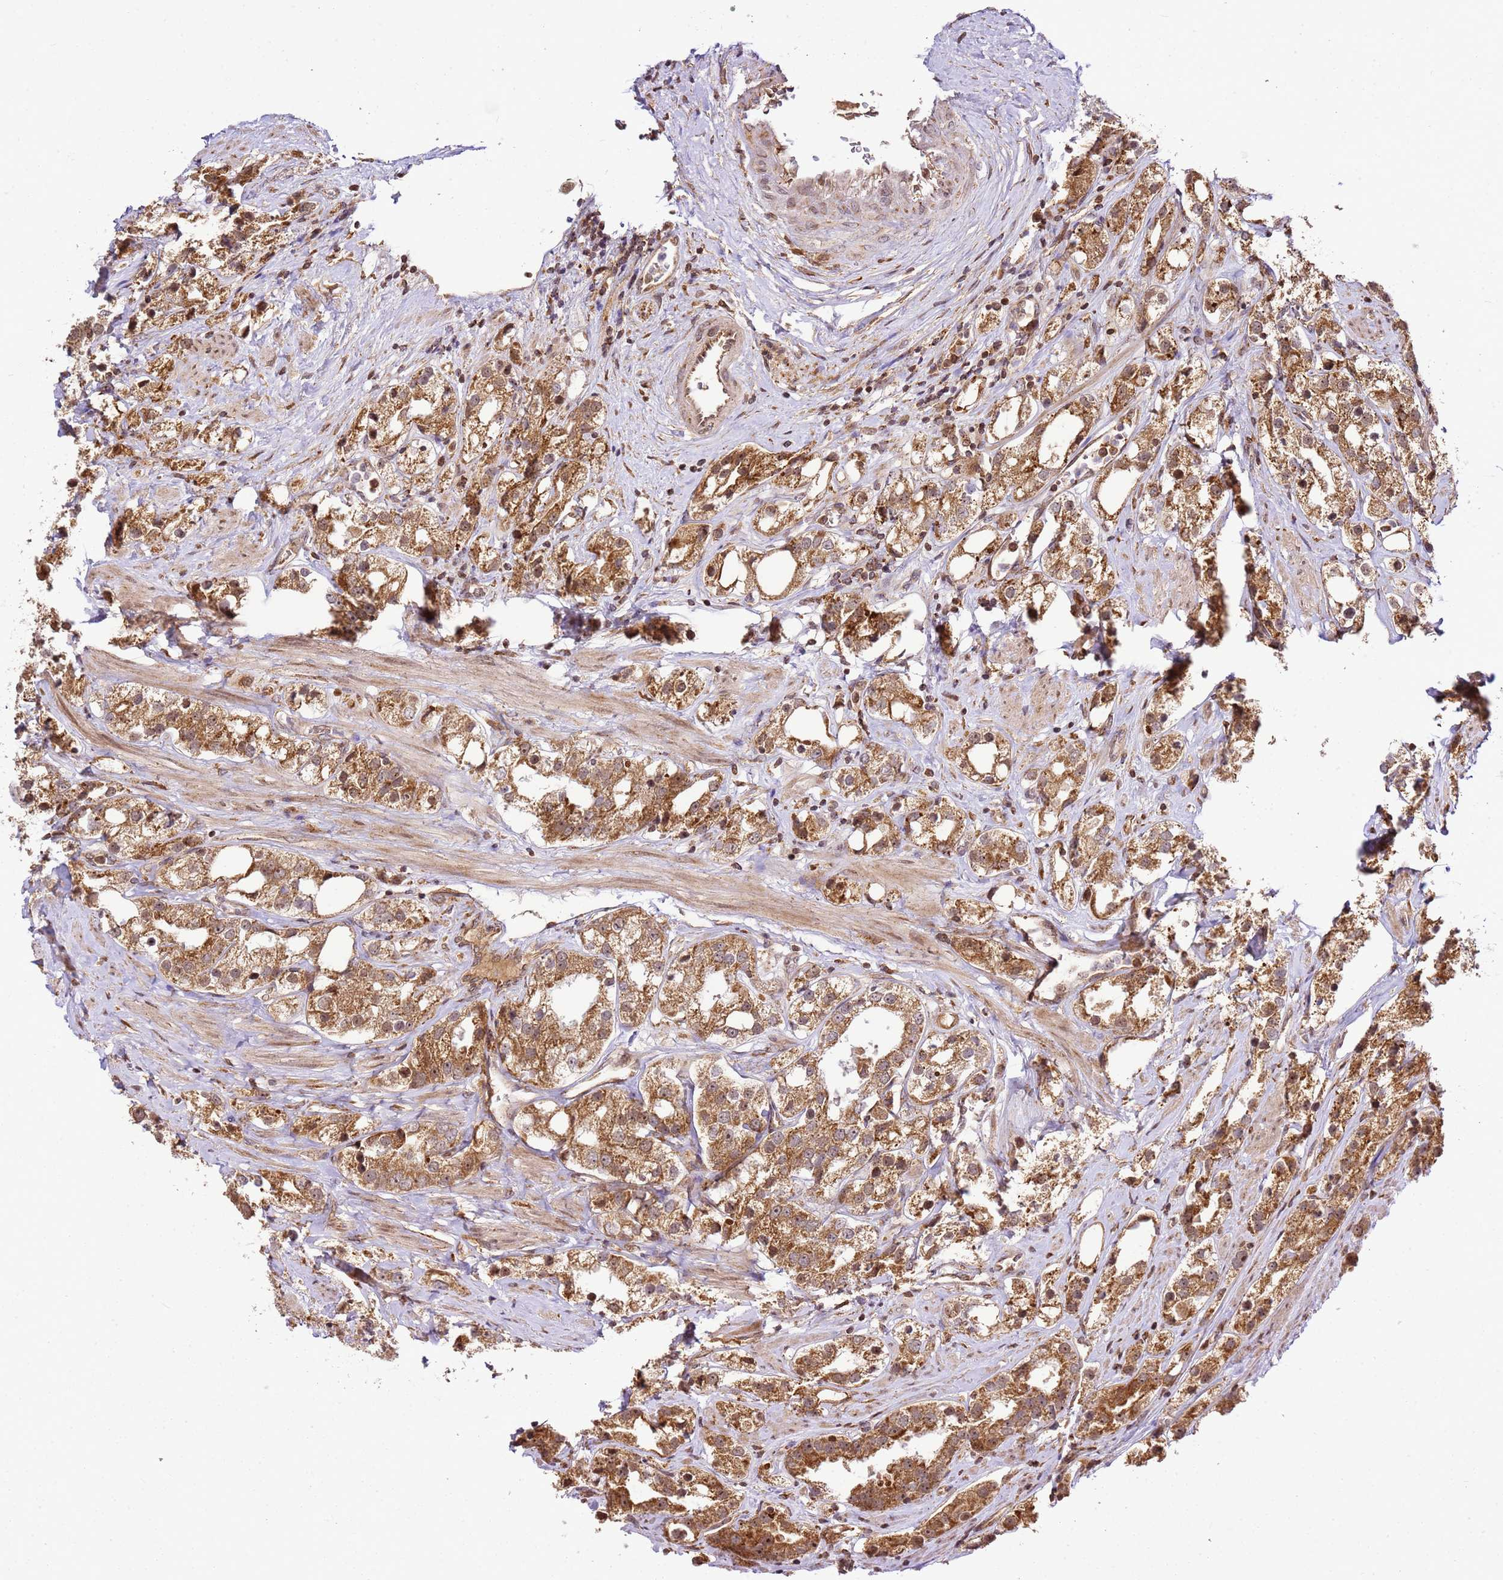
{"staining": {"intensity": "moderate", "quantity": ">75%", "location": "cytoplasmic/membranous"}, "tissue": "prostate cancer", "cell_type": "Tumor cells", "image_type": "cancer", "snomed": [{"axis": "morphology", "description": "Adenocarcinoma, NOS"}, {"axis": "topography", "description": "Prostate"}], "caption": "Human prostate cancer (adenocarcinoma) stained with a brown dye demonstrates moderate cytoplasmic/membranous positive expression in about >75% of tumor cells.", "gene": "RASA3", "patient": {"sex": "male", "age": 79}}